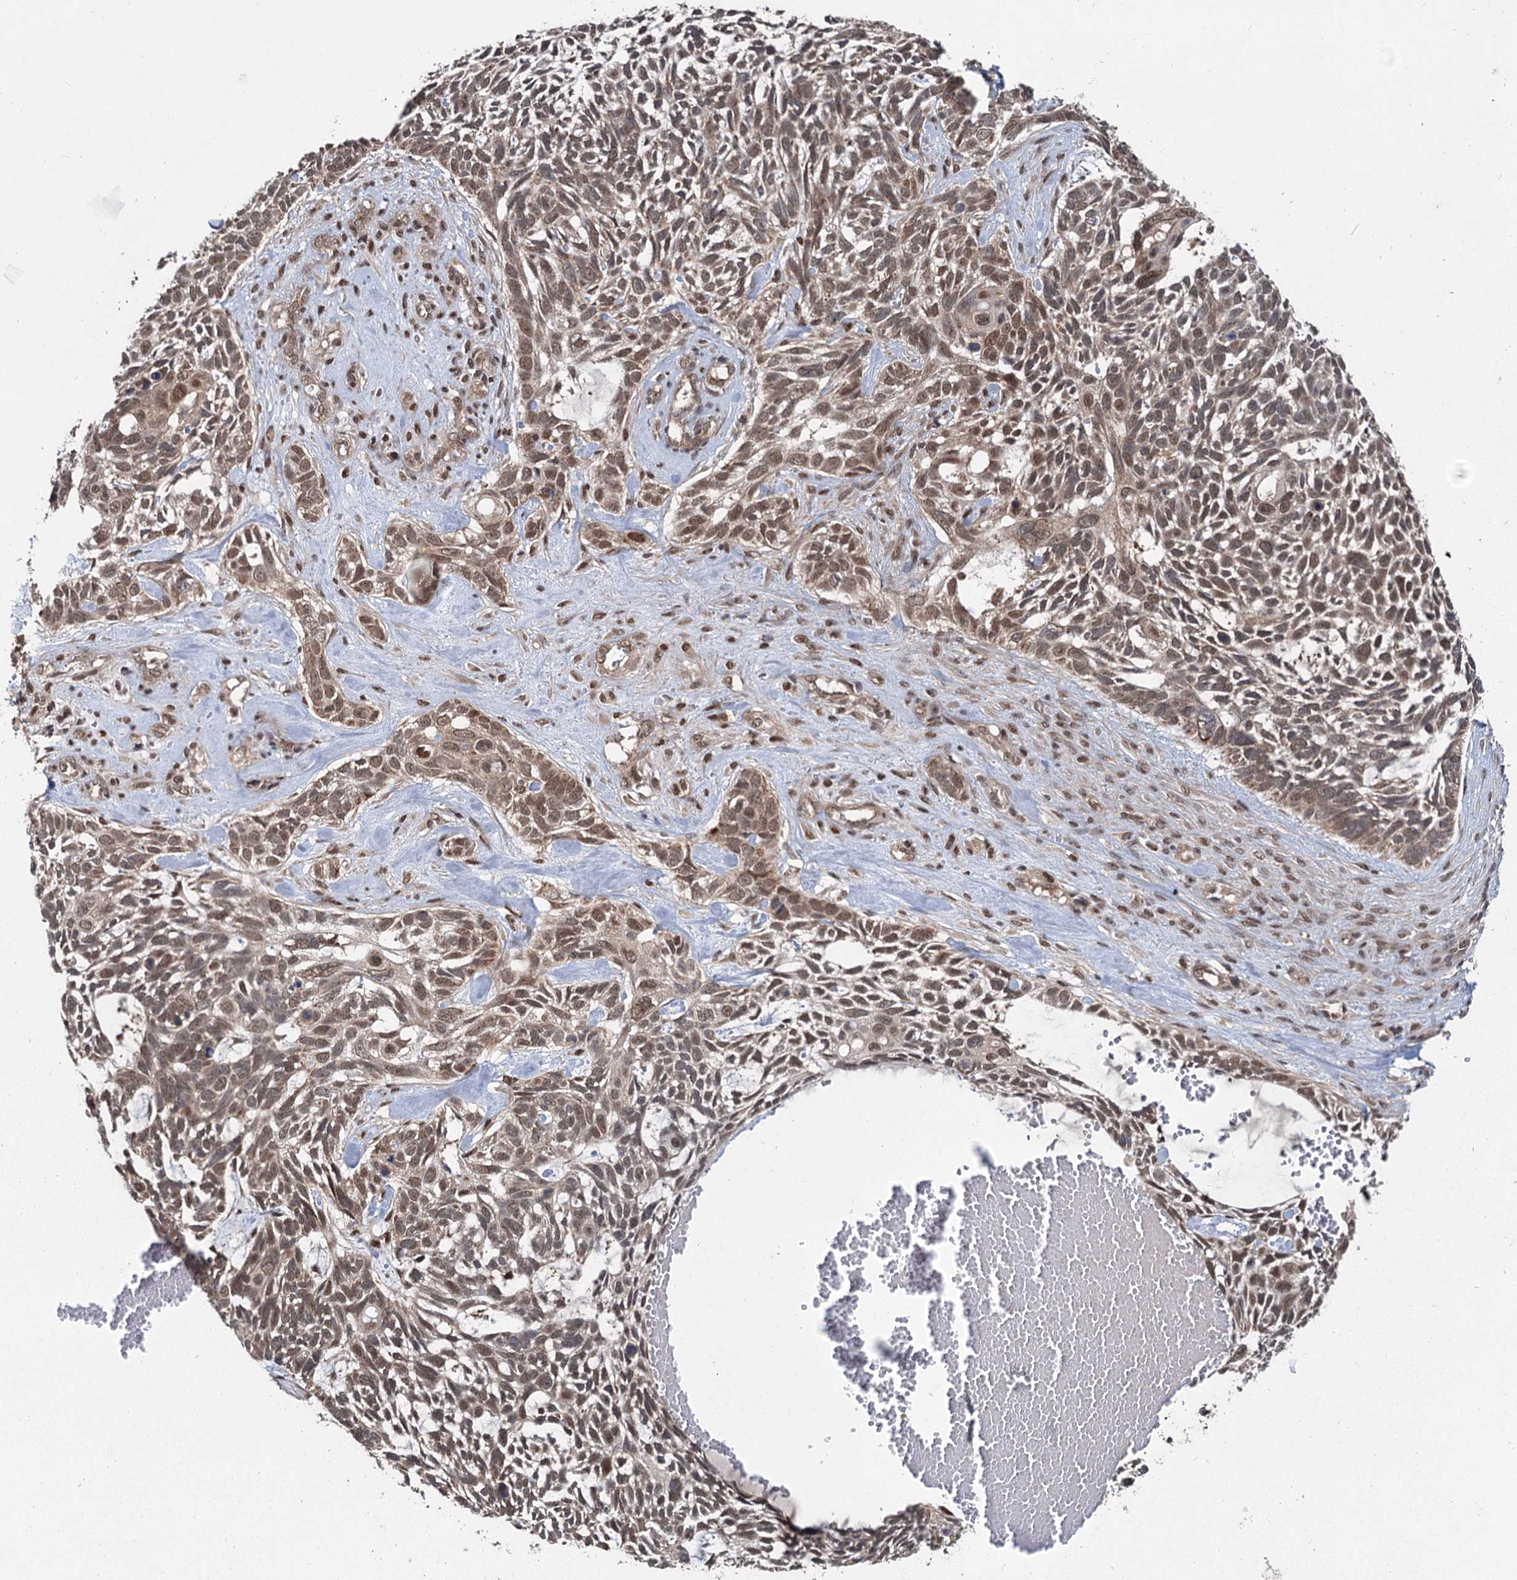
{"staining": {"intensity": "moderate", "quantity": ">75%", "location": "cytoplasmic/membranous,nuclear"}, "tissue": "skin cancer", "cell_type": "Tumor cells", "image_type": "cancer", "snomed": [{"axis": "morphology", "description": "Basal cell carcinoma"}, {"axis": "topography", "description": "Skin"}], "caption": "Skin cancer (basal cell carcinoma) stained for a protein shows moderate cytoplasmic/membranous and nuclear positivity in tumor cells.", "gene": "MYG1", "patient": {"sex": "male", "age": 88}}